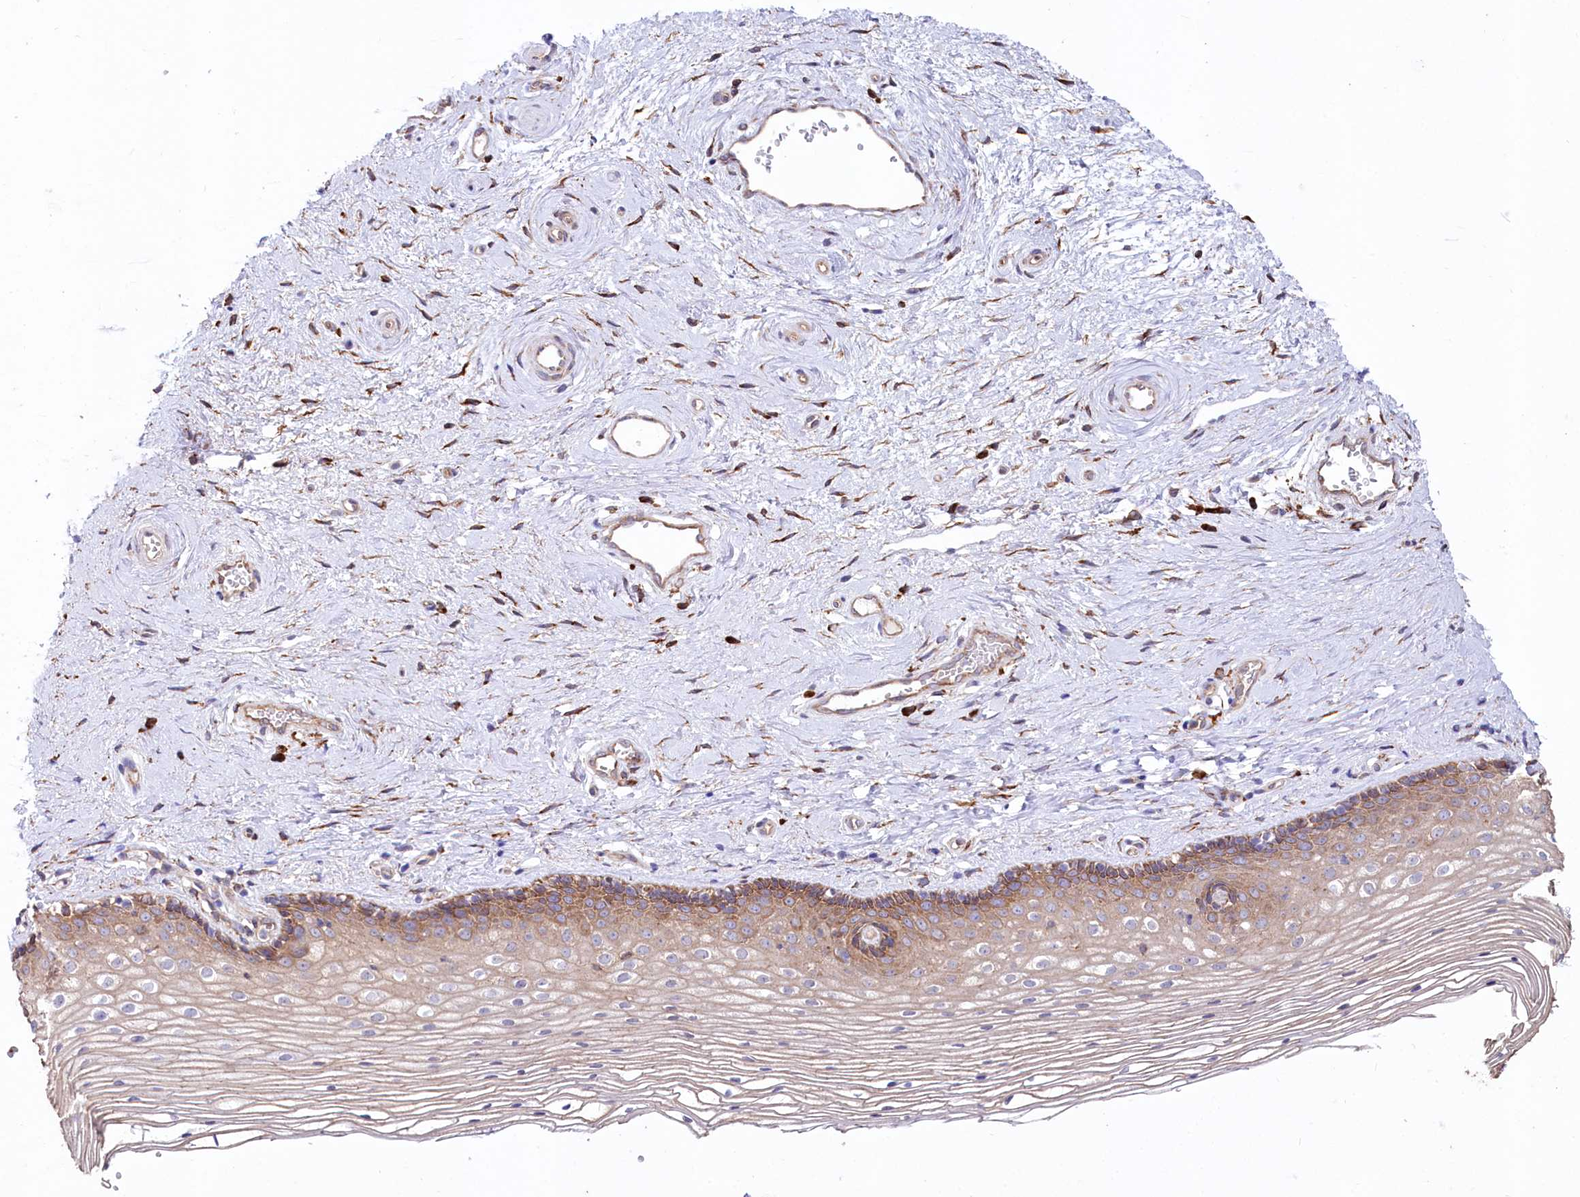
{"staining": {"intensity": "moderate", "quantity": "25%-75%", "location": "cytoplasmic/membranous"}, "tissue": "vagina", "cell_type": "Squamous epithelial cells", "image_type": "normal", "snomed": [{"axis": "morphology", "description": "Normal tissue, NOS"}, {"axis": "topography", "description": "Vagina"}], "caption": "Vagina stained for a protein (brown) demonstrates moderate cytoplasmic/membranous positive staining in about 25%-75% of squamous epithelial cells.", "gene": "CHID1", "patient": {"sex": "female", "age": 46}}